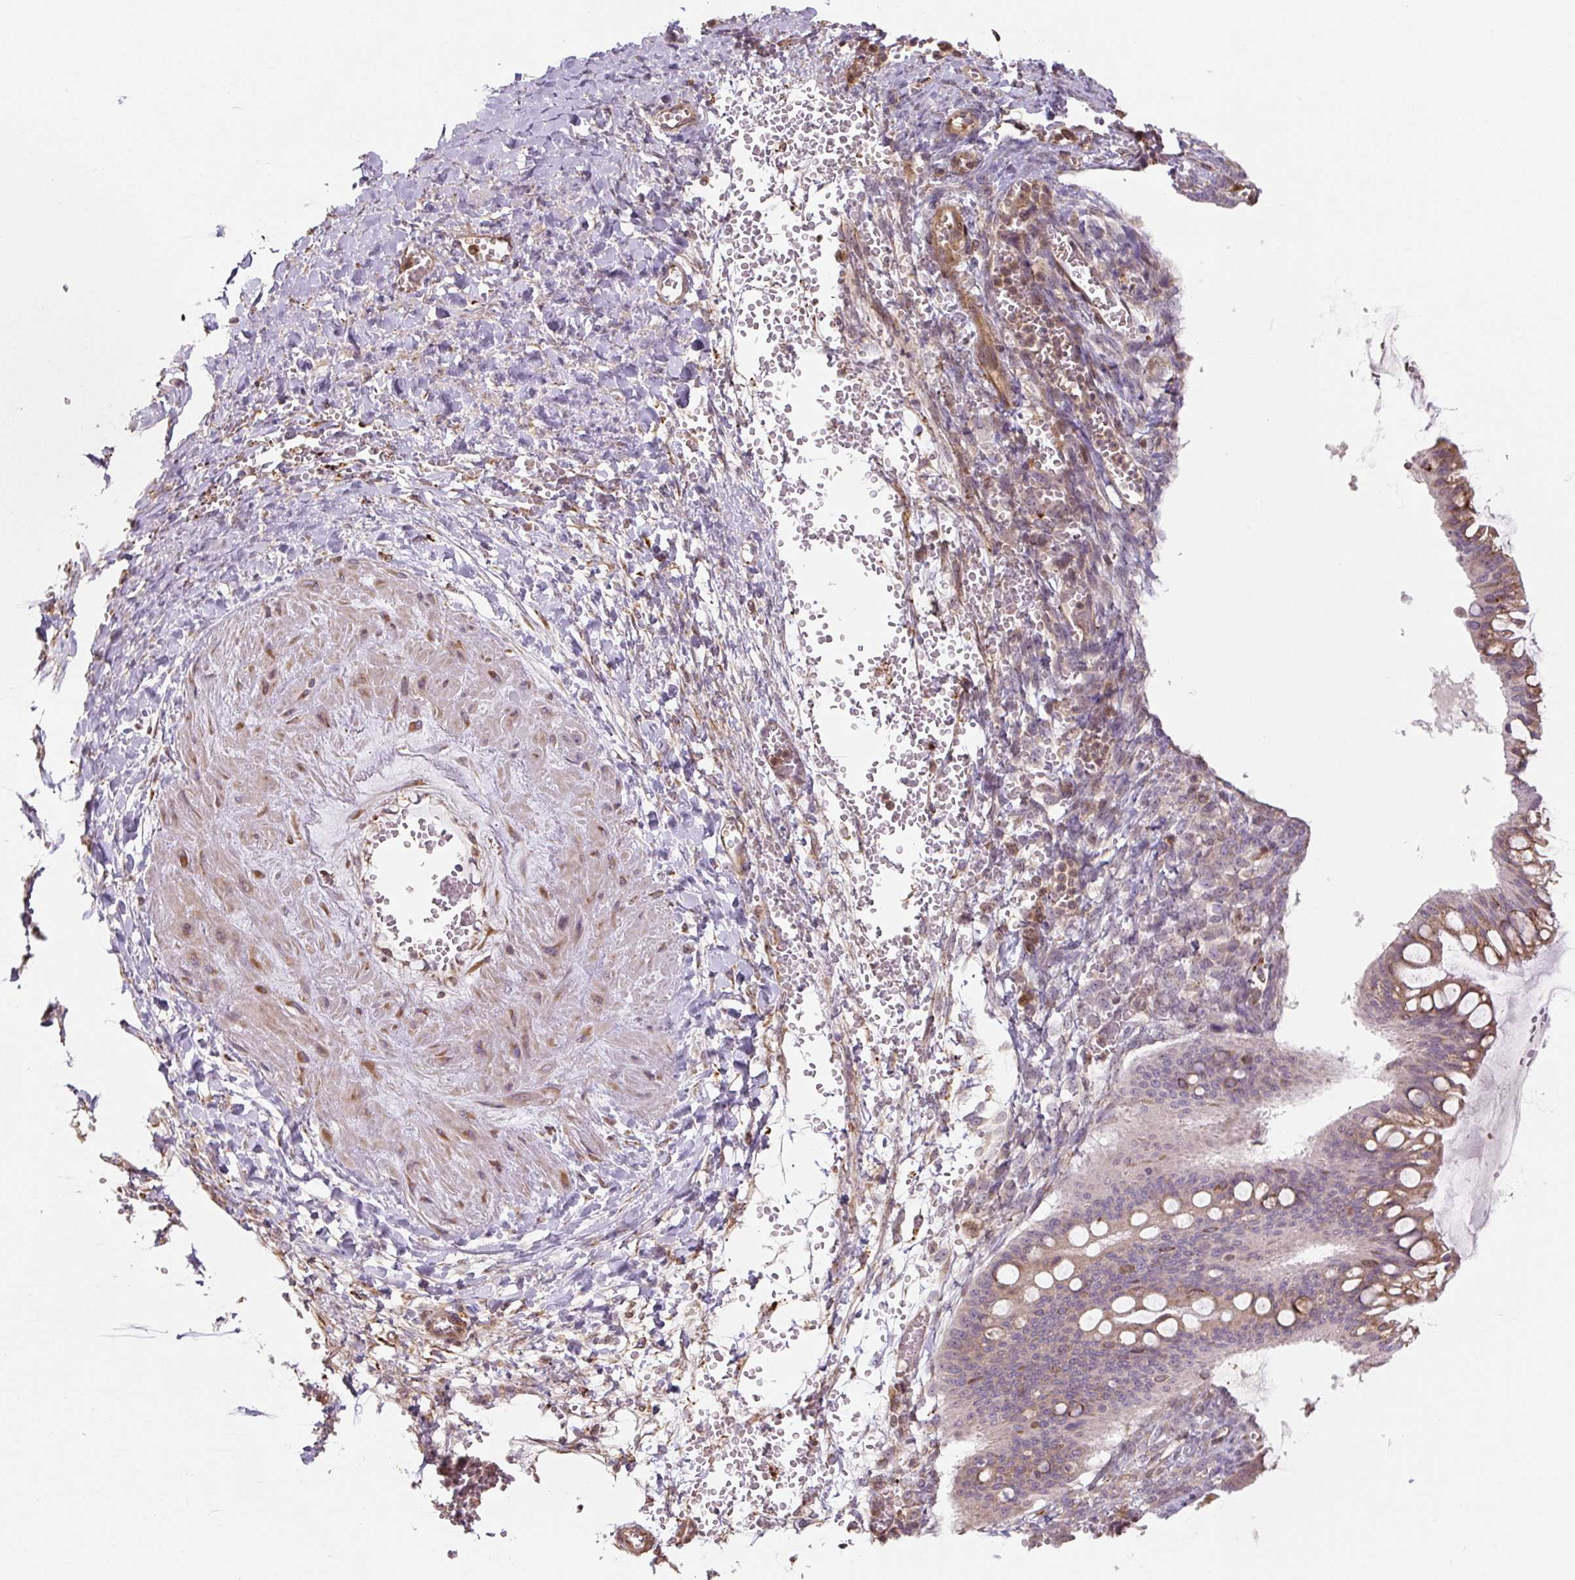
{"staining": {"intensity": "moderate", "quantity": "25%-75%", "location": "cytoplasmic/membranous"}, "tissue": "ovarian cancer", "cell_type": "Tumor cells", "image_type": "cancer", "snomed": [{"axis": "morphology", "description": "Cystadenocarcinoma, mucinous, NOS"}, {"axis": "topography", "description": "Ovary"}], "caption": "The photomicrograph displays immunohistochemical staining of ovarian cancer (mucinous cystadenocarcinoma). There is moderate cytoplasmic/membranous expression is identified in about 25%-75% of tumor cells.", "gene": "RASA1", "patient": {"sex": "female", "age": 73}}